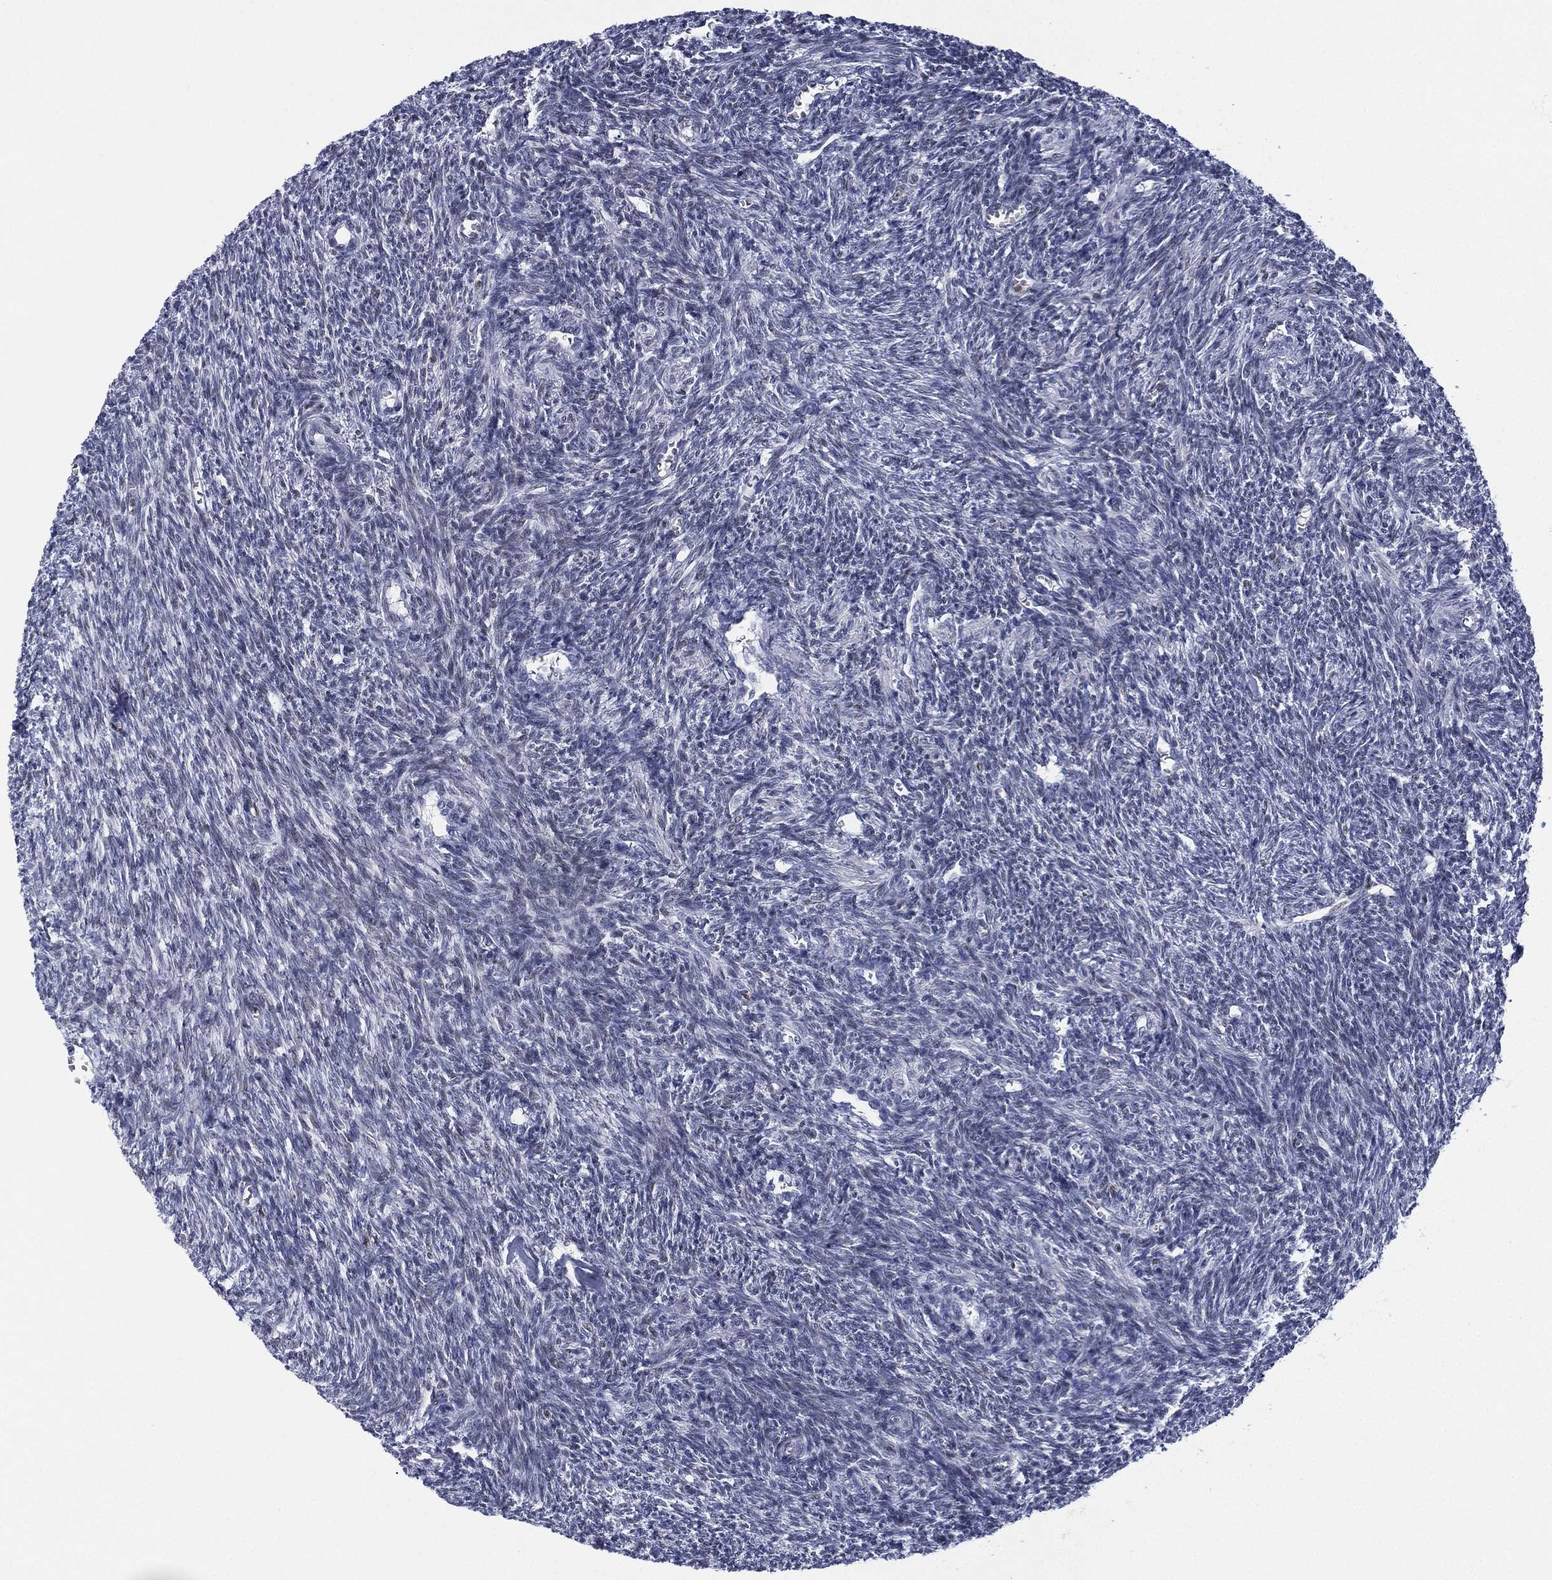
{"staining": {"intensity": "negative", "quantity": "none", "location": "none"}, "tissue": "ovary", "cell_type": "Ovarian stroma cells", "image_type": "normal", "snomed": [{"axis": "morphology", "description": "Normal tissue, NOS"}, {"axis": "topography", "description": "Ovary"}], "caption": "The micrograph exhibits no significant expression in ovarian stroma cells of ovary.", "gene": "ZNF711", "patient": {"sex": "female", "age": 27}}